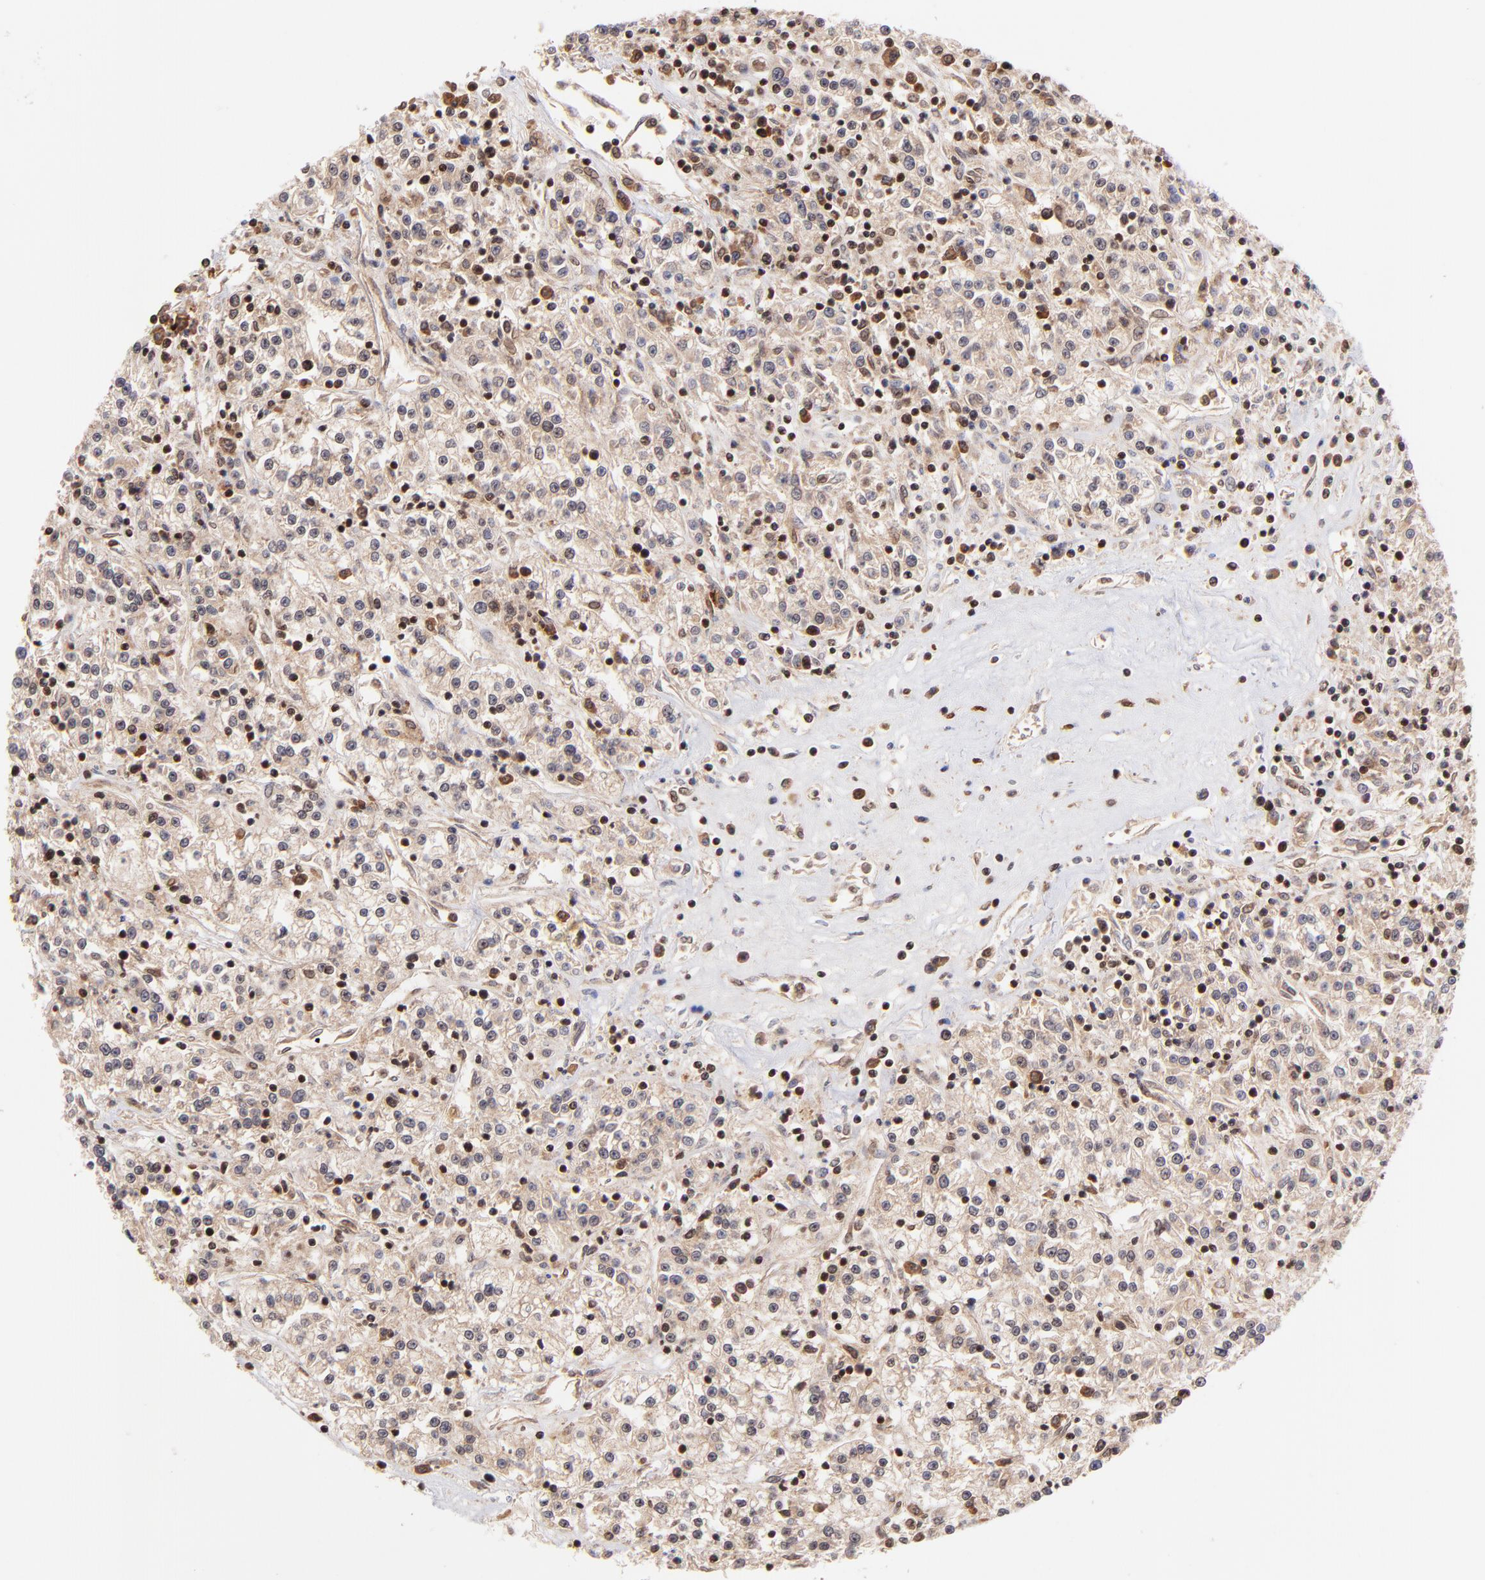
{"staining": {"intensity": "weak", "quantity": ">75%", "location": "cytoplasmic/membranous,nuclear"}, "tissue": "renal cancer", "cell_type": "Tumor cells", "image_type": "cancer", "snomed": [{"axis": "morphology", "description": "Adenocarcinoma, NOS"}, {"axis": "topography", "description": "Kidney"}], "caption": "This is an image of immunohistochemistry (IHC) staining of renal cancer (adenocarcinoma), which shows weak positivity in the cytoplasmic/membranous and nuclear of tumor cells.", "gene": "WDR25", "patient": {"sex": "female", "age": 76}}